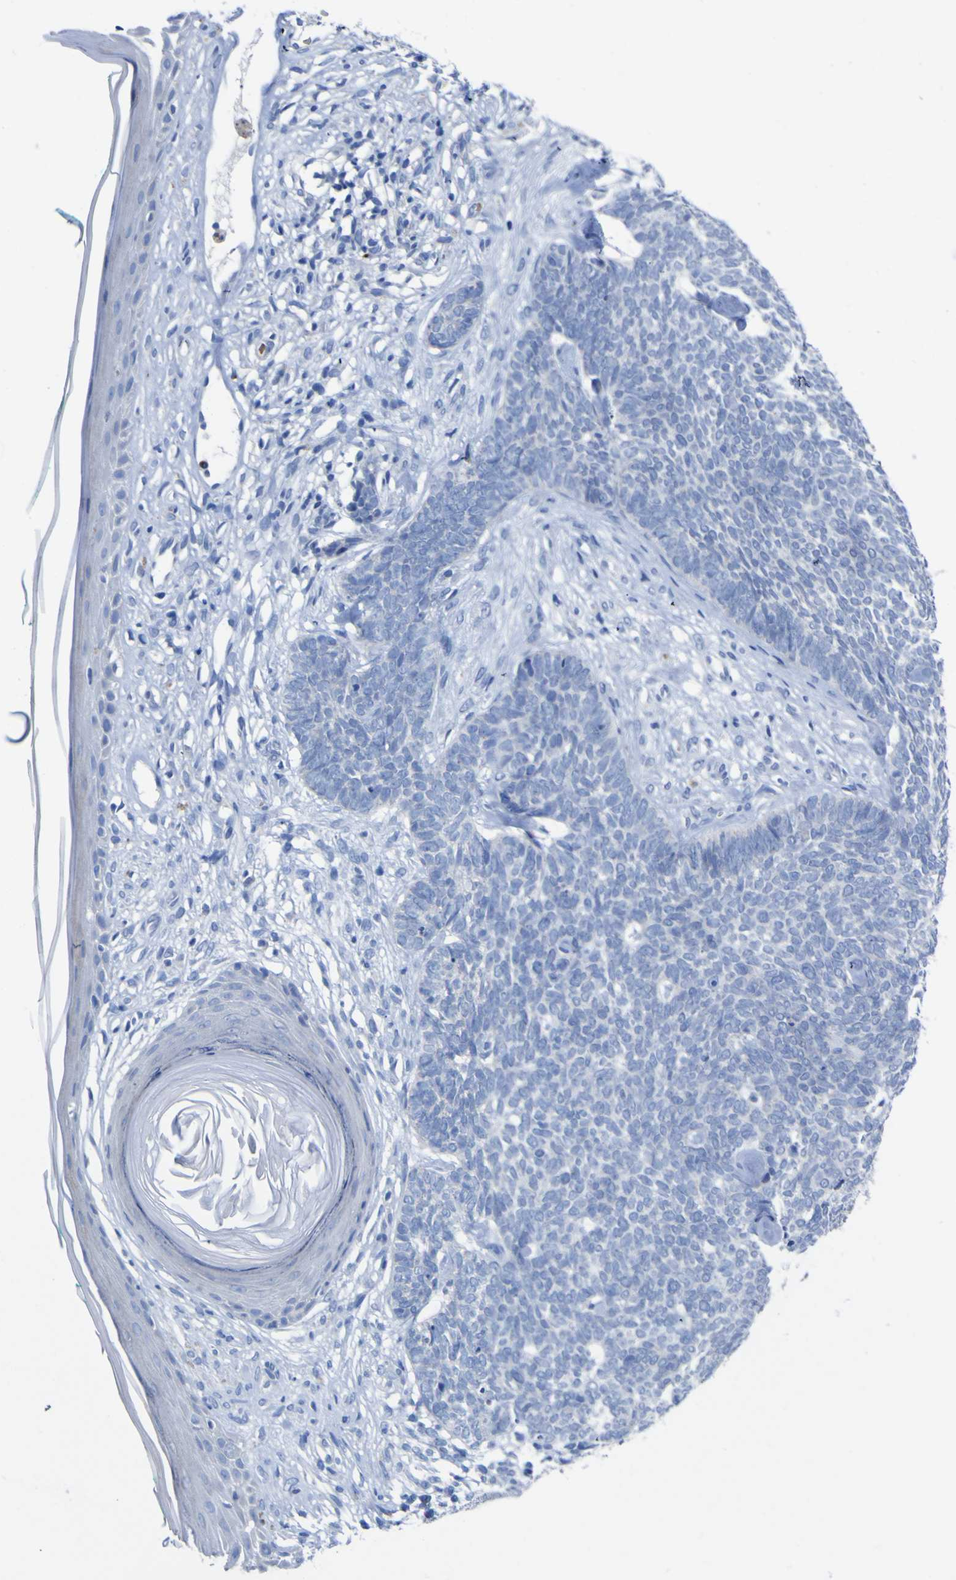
{"staining": {"intensity": "negative", "quantity": "none", "location": "none"}, "tissue": "skin cancer", "cell_type": "Tumor cells", "image_type": "cancer", "snomed": [{"axis": "morphology", "description": "Basal cell carcinoma"}, {"axis": "topography", "description": "Skin"}], "caption": "Skin basal cell carcinoma was stained to show a protein in brown. There is no significant staining in tumor cells.", "gene": "GCM1", "patient": {"sex": "female", "age": 84}}